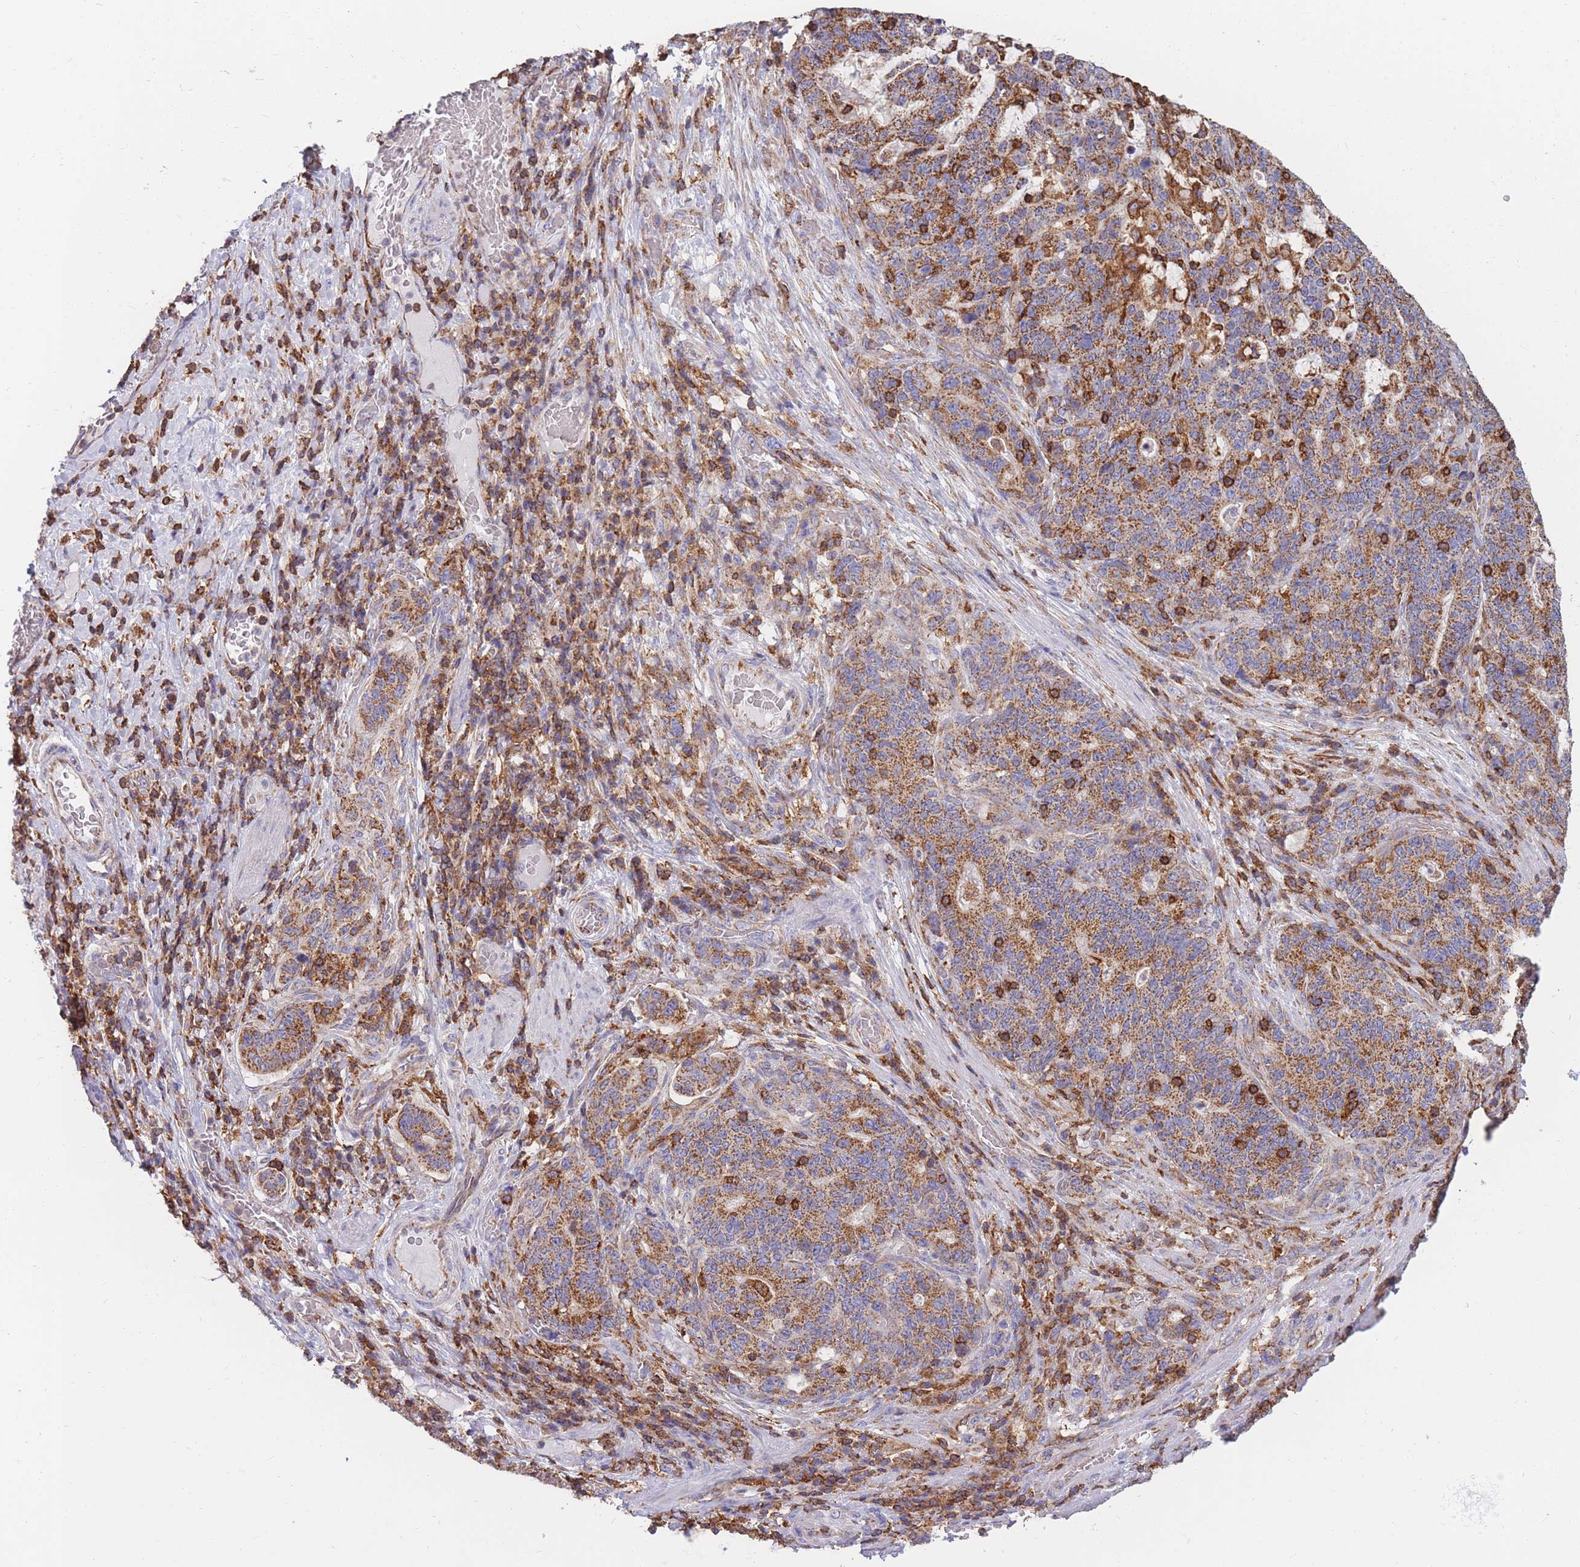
{"staining": {"intensity": "moderate", "quantity": ">75%", "location": "cytoplasmic/membranous"}, "tissue": "stomach cancer", "cell_type": "Tumor cells", "image_type": "cancer", "snomed": [{"axis": "morphology", "description": "Normal tissue, NOS"}, {"axis": "morphology", "description": "Adenocarcinoma, NOS"}, {"axis": "topography", "description": "Stomach"}], "caption": "Protein expression by immunohistochemistry (IHC) displays moderate cytoplasmic/membranous positivity in approximately >75% of tumor cells in adenocarcinoma (stomach). Using DAB (brown) and hematoxylin (blue) stains, captured at high magnification using brightfield microscopy.", "gene": "MRPL54", "patient": {"sex": "female", "age": 64}}